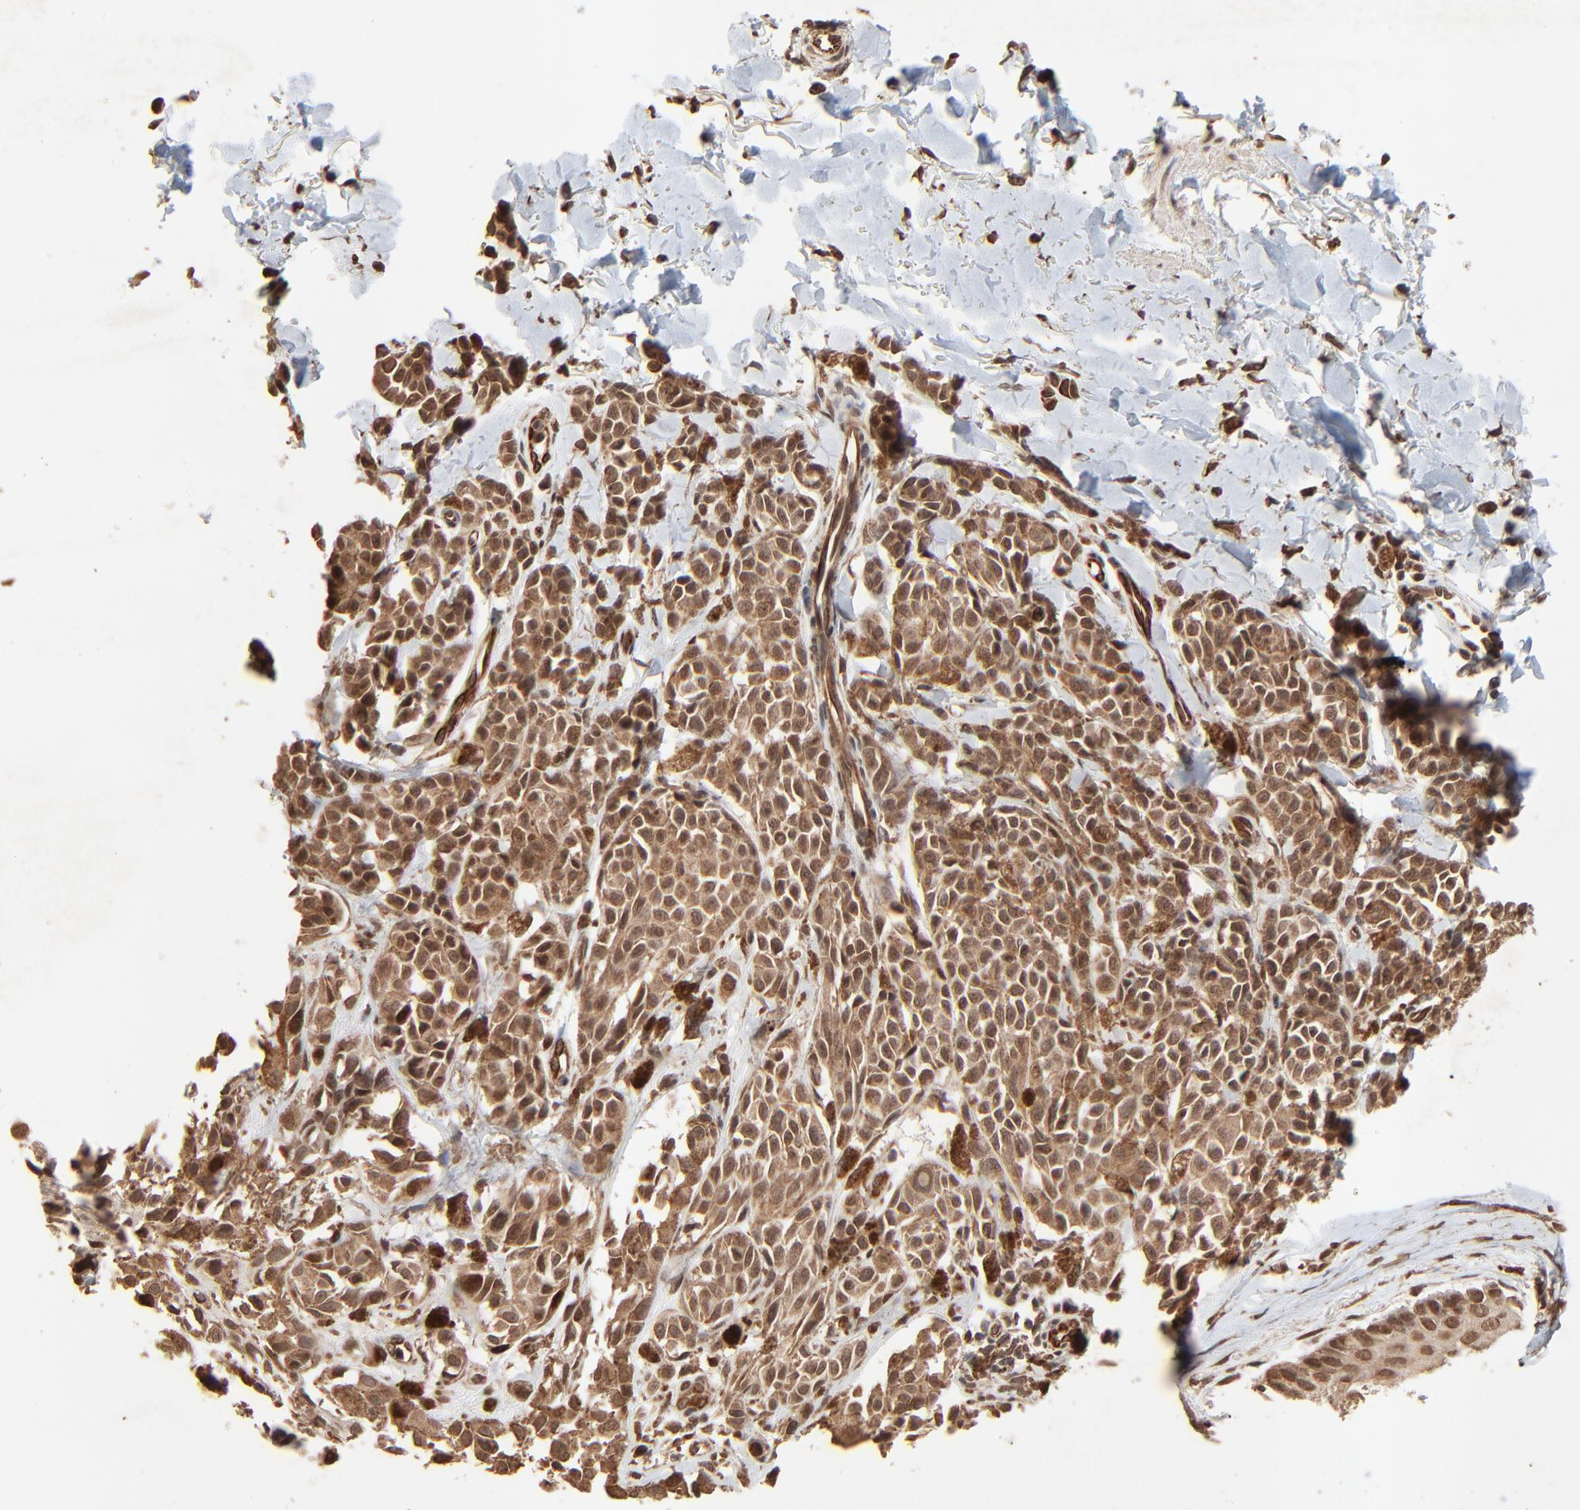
{"staining": {"intensity": "moderate", "quantity": ">75%", "location": "cytoplasmic/membranous,nuclear"}, "tissue": "melanoma", "cell_type": "Tumor cells", "image_type": "cancer", "snomed": [{"axis": "morphology", "description": "Malignant melanoma, NOS"}, {"axis": "topography", "description": "Skin"}], "caption": "Malignant melanoma stained for a protein reveals moderate cytoplasmic/membranous and nuclear positivity in tumor cells.", "gene": "FAM227A", "patient": {"sex": "female", "age": 38}}